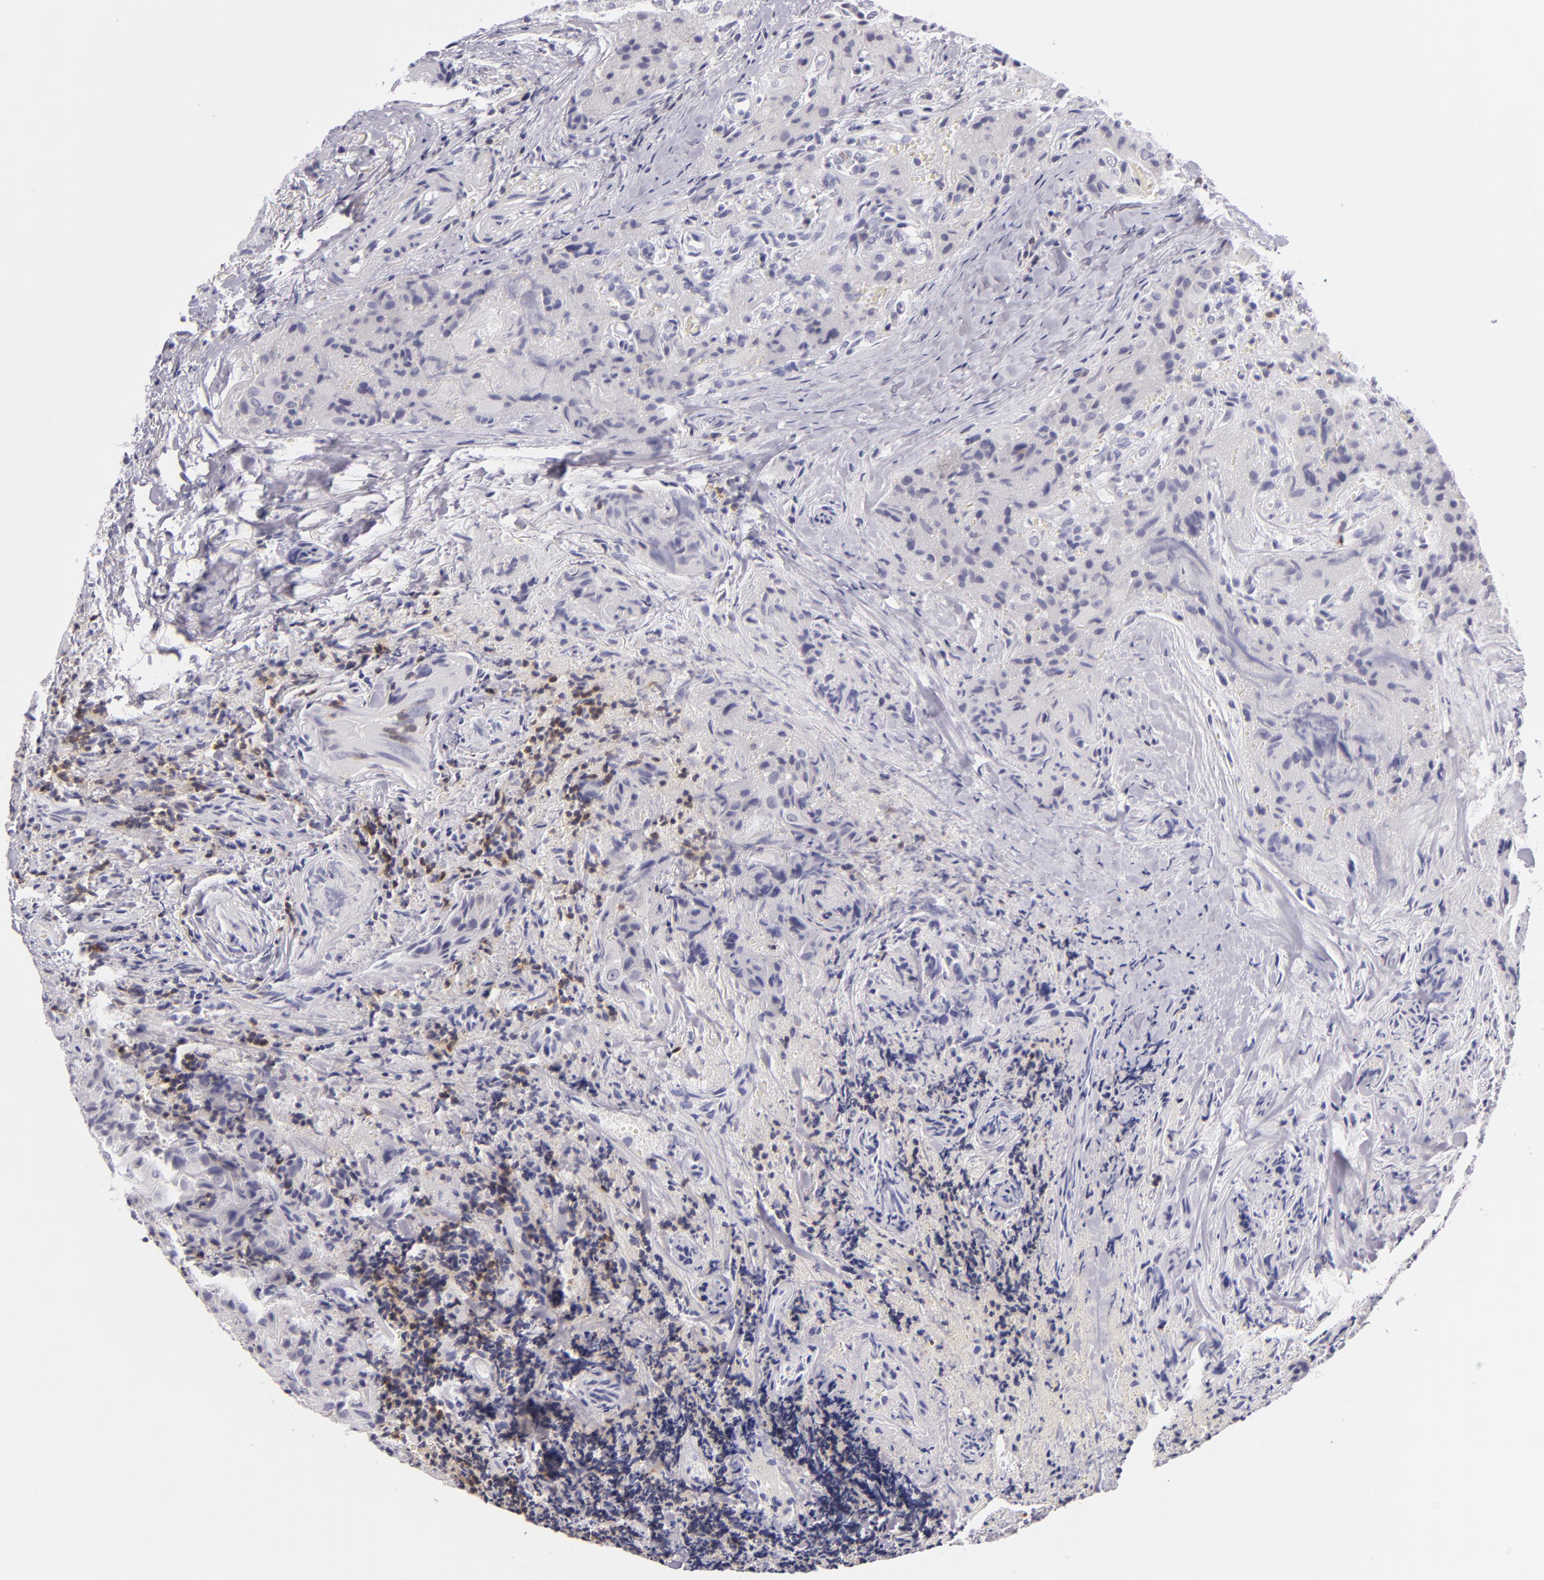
{"staining": {"intensity": "negative", "quantity": "none", "location": "none"}, "tissue": "thyroid cancer", "cell_type": "Tumor cells", "image_type": "cancer", "snomed": [{"axis": "morphology", "description": "Papillary adenocarcinoma, NOS"}, {"axis": "topography", "description": "Thyroid gland"}], "caption": "This photomicrograph is of thyroid papillary adenocarcinoma stained with IHC to label a protein in brown with the nuclei are counter-stained blue. There is no expression in tumor cells.", "gene": "CD48", "patient": {"sex": "female", "age": 71}}